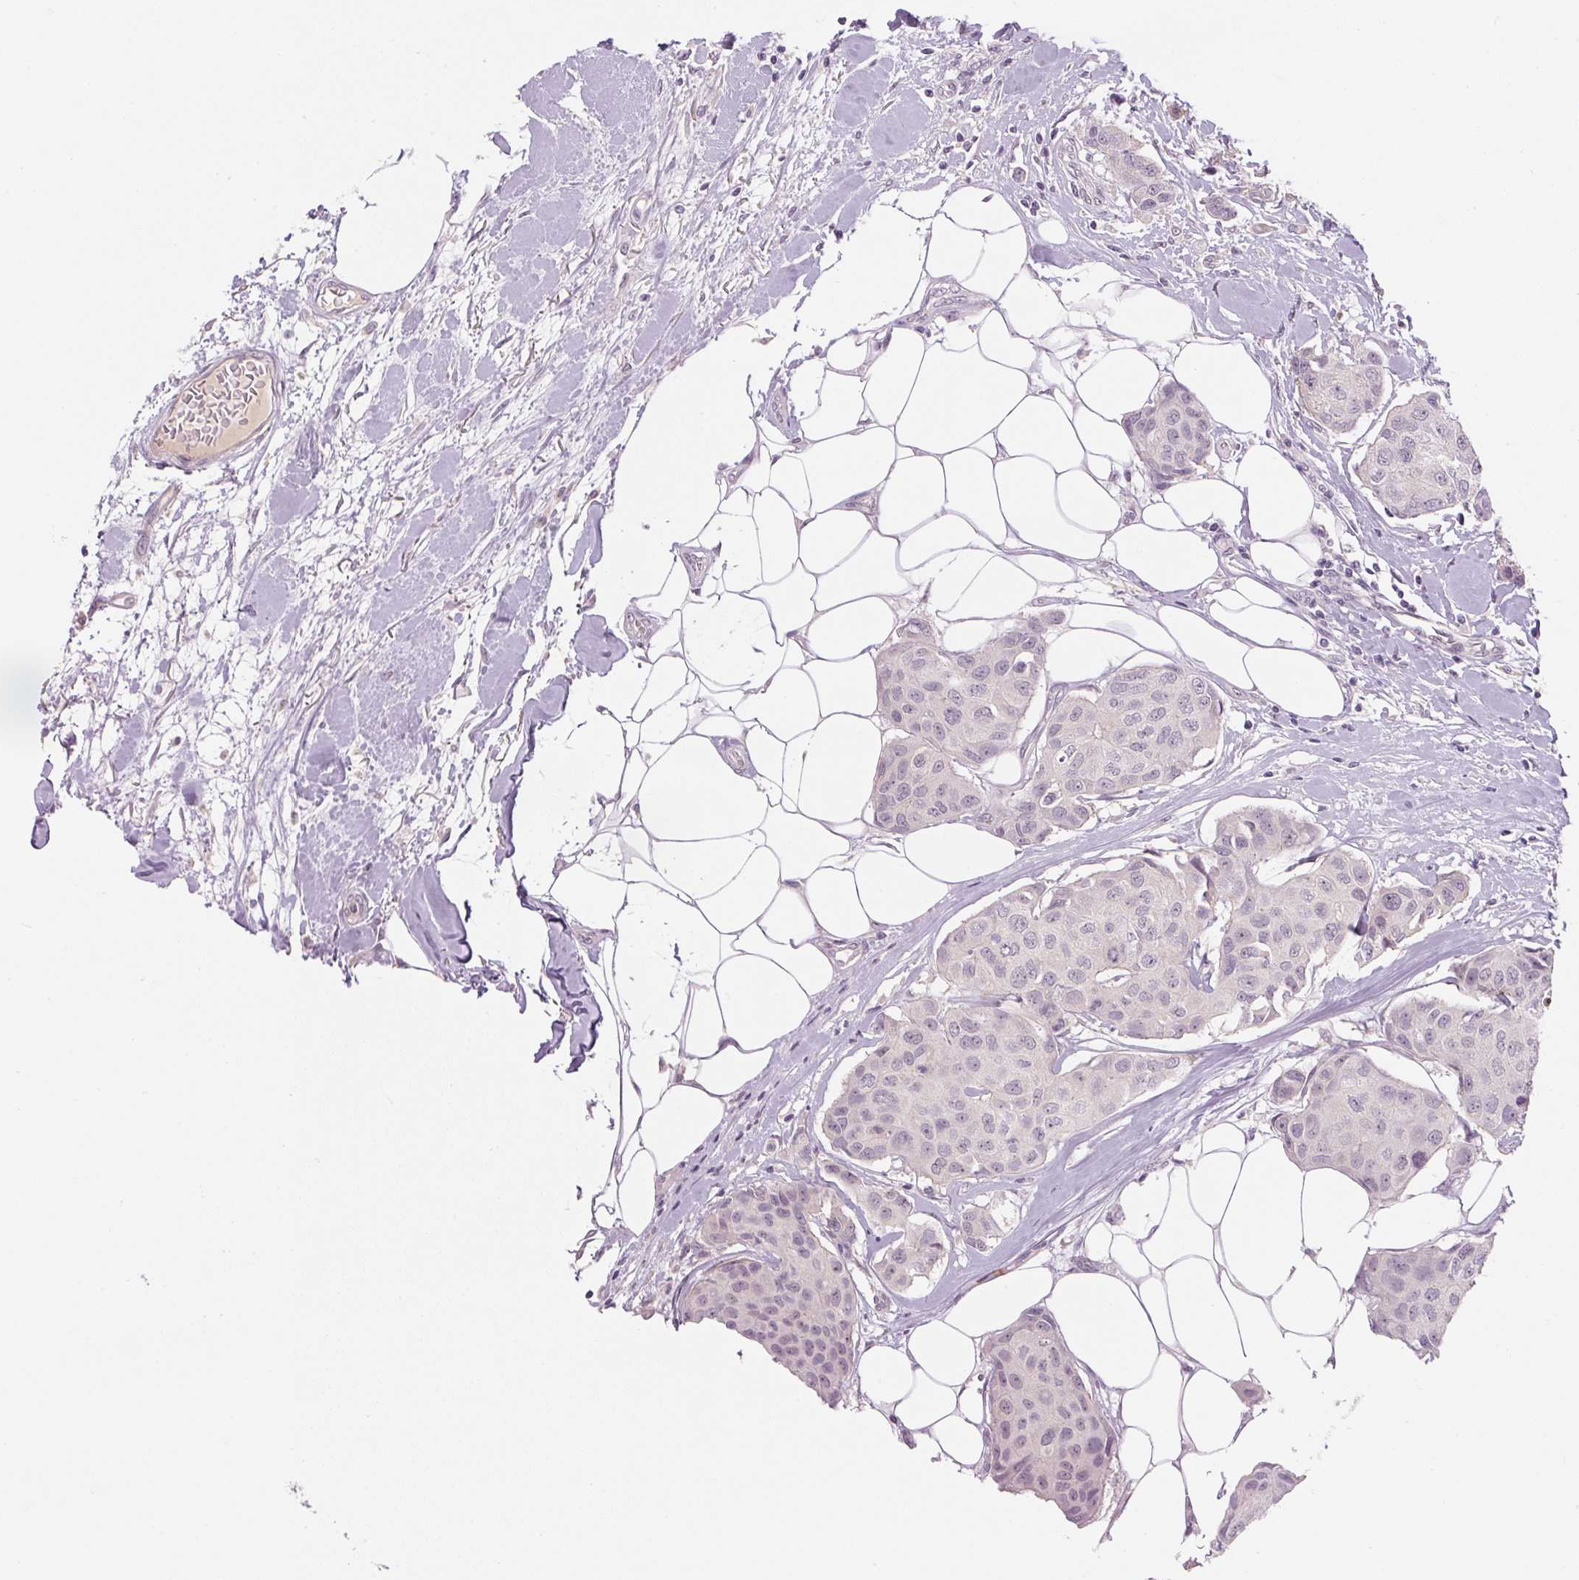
{"staining": {"intensity": "negative", "quantity": "none", "location": "none"}, "tissue": "breast cancer", "cell_type": "Tumor cells", "image_type": "cancer", "snomed": [{"axis": "morphology", "description": "Duct carcinoma"}, {"axis": "topography", "description": "Breast"}, {"axis": "topography", "description": "Lymph node"}], "caption": "Photomicrograph shows no protein positivity in tumor cells of breast infiltrating ductal carcinoma tissue.", "gene": "SGF29", "patient": {"sex": "female", "age": 80}}